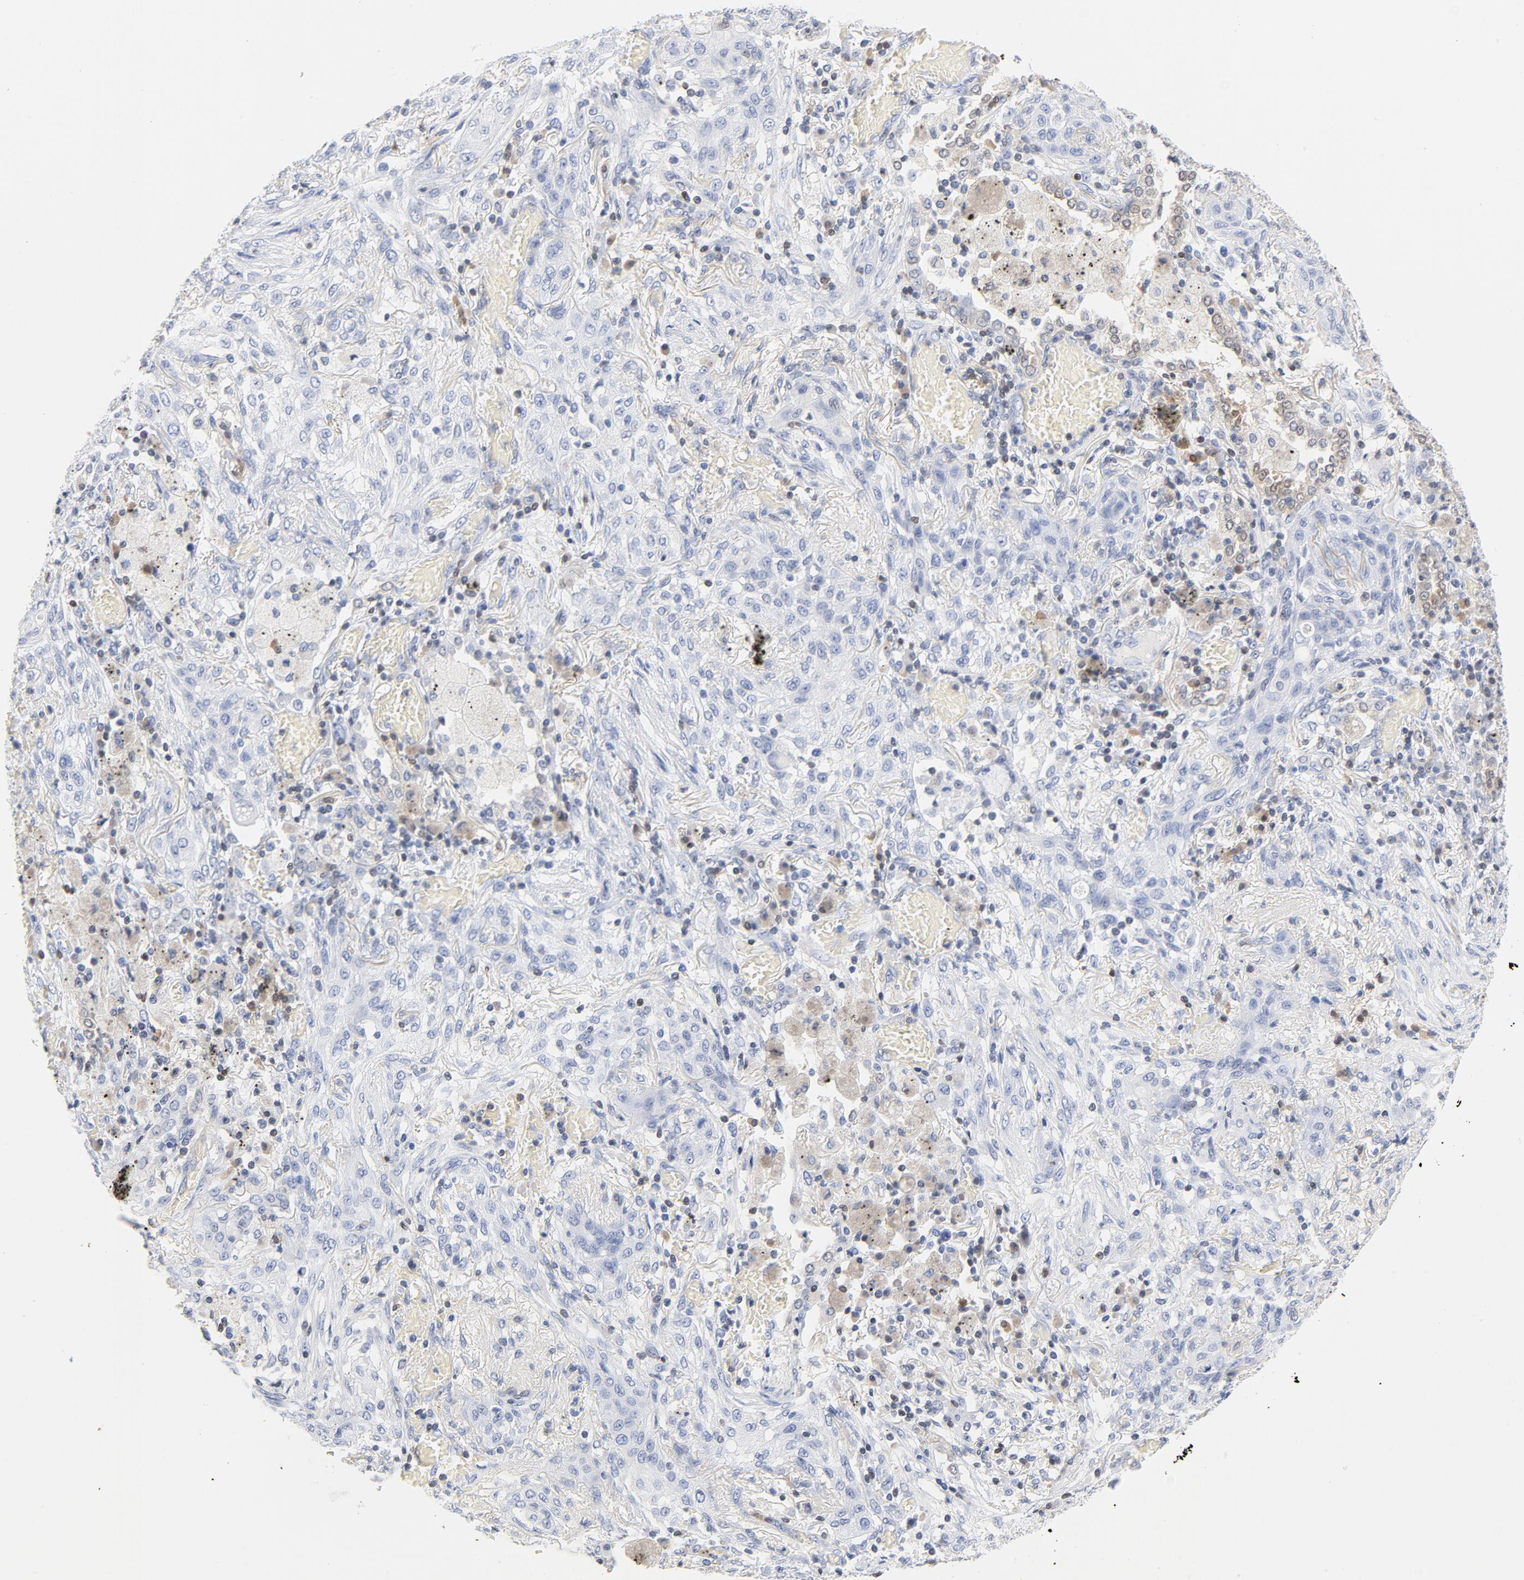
{"staining": {"intensity": "negative", "quantity": "none", "location": "none"}, "tissue": "lung cancer", "cell_type": "Tumor cells", "image_type": "cancer", "snomed": [{"axis": "morphology", "description": "Squamous cell carcinoma, NOS"}, {"axis": "topography", "description": "Lung"}], "caption": "A histopathology image of lung cancer (squamous cell carcinoma) stained for a protein shows no brown staining in tumor cells.", "gene": "CDKN1B", "patient": {"sex": "female", "age": 47}}